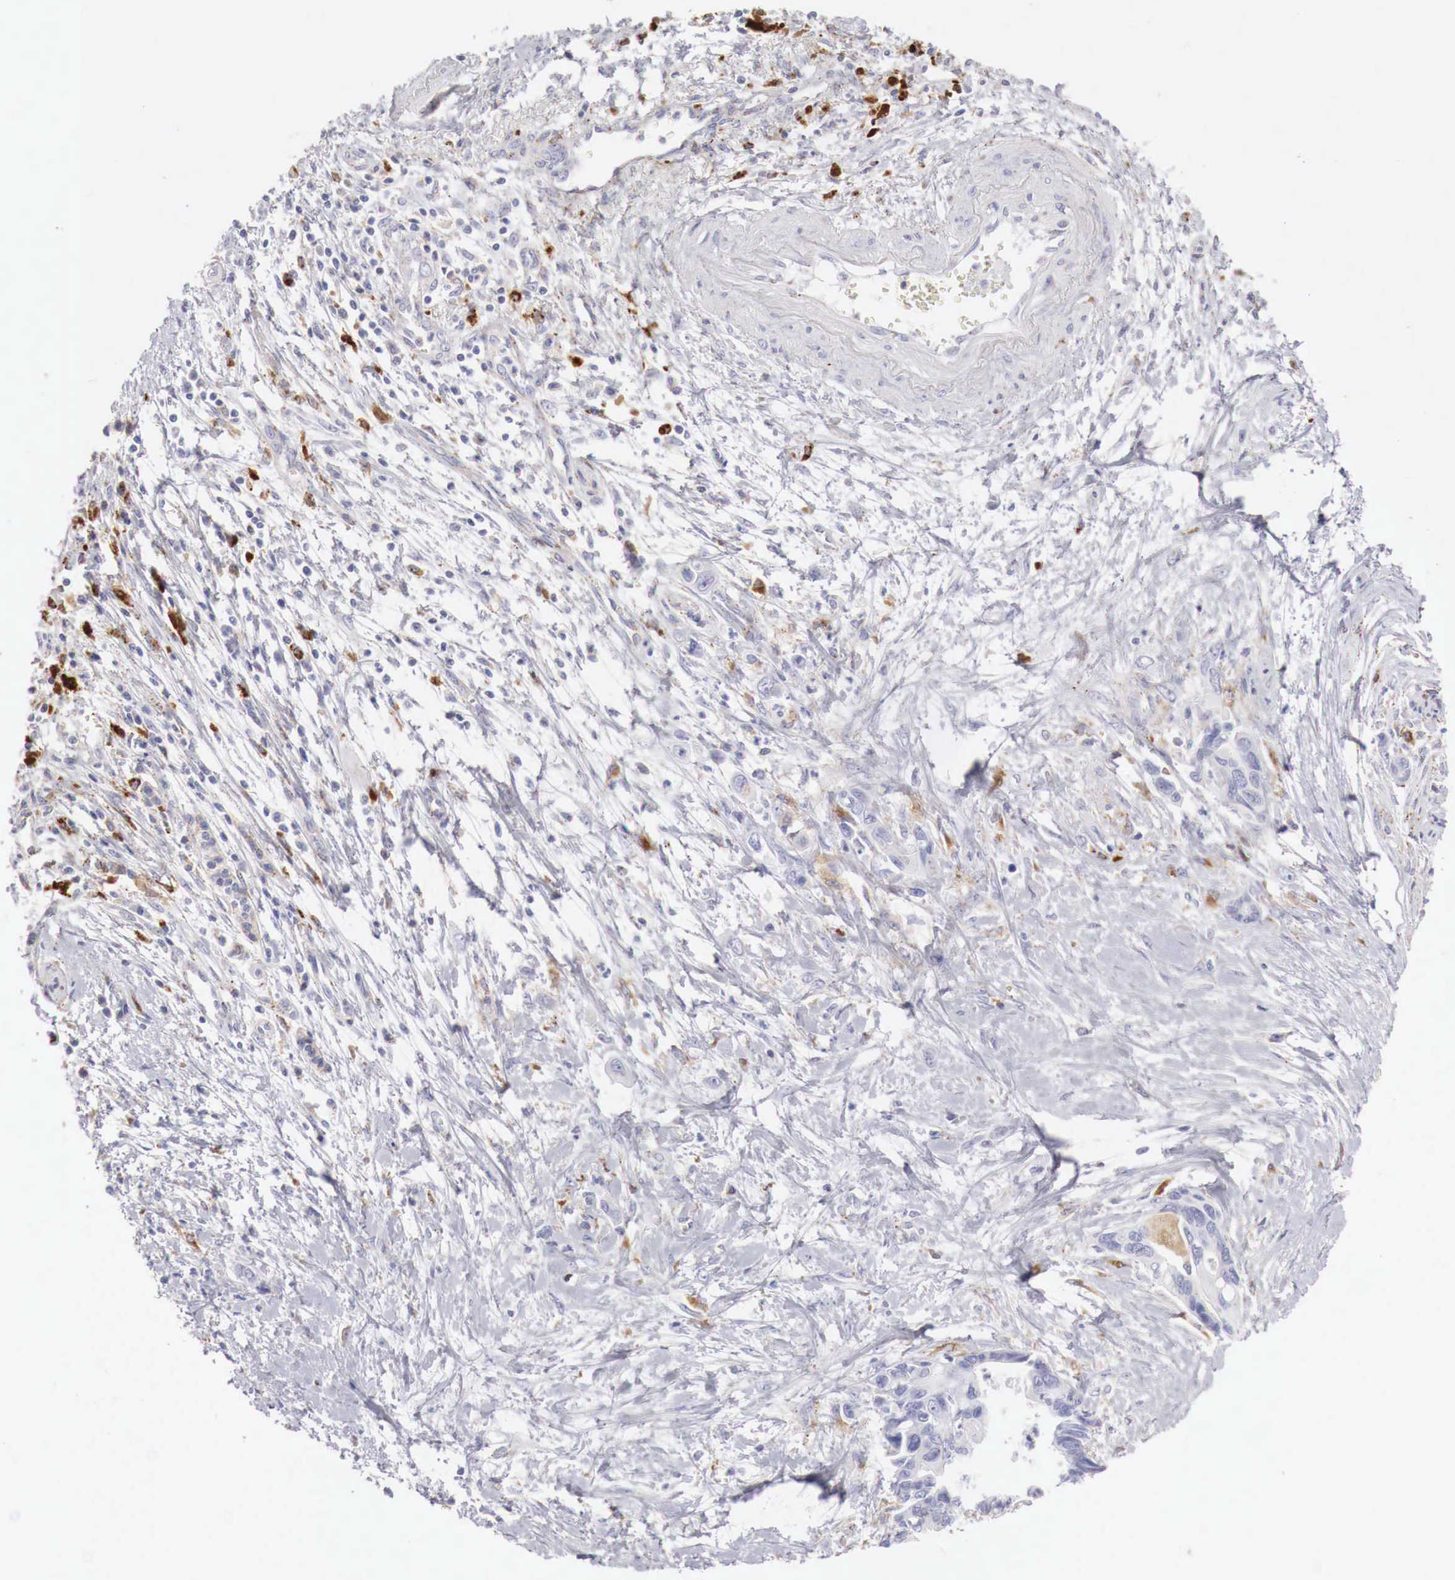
{"staining": {"intensity": "weak", "quantity": "<25%", "location": "cytoplasmic/membranous"}, "tissue": "pancreatic cancer", "cell_type": "Tumor cells", "image_type": "cancer", "snomed": [{"axis": "morphology", "description": "Adenocarcinoma, NOS"}, {"axis": "topography", "description": "Pancreas"}], "caption": "Micrograph shows no protein positivity in tumor cells of pancreatic adenocarcinoma tissue.", "gene": "GLA", "patient": {"sex": "female", "age": 70}}